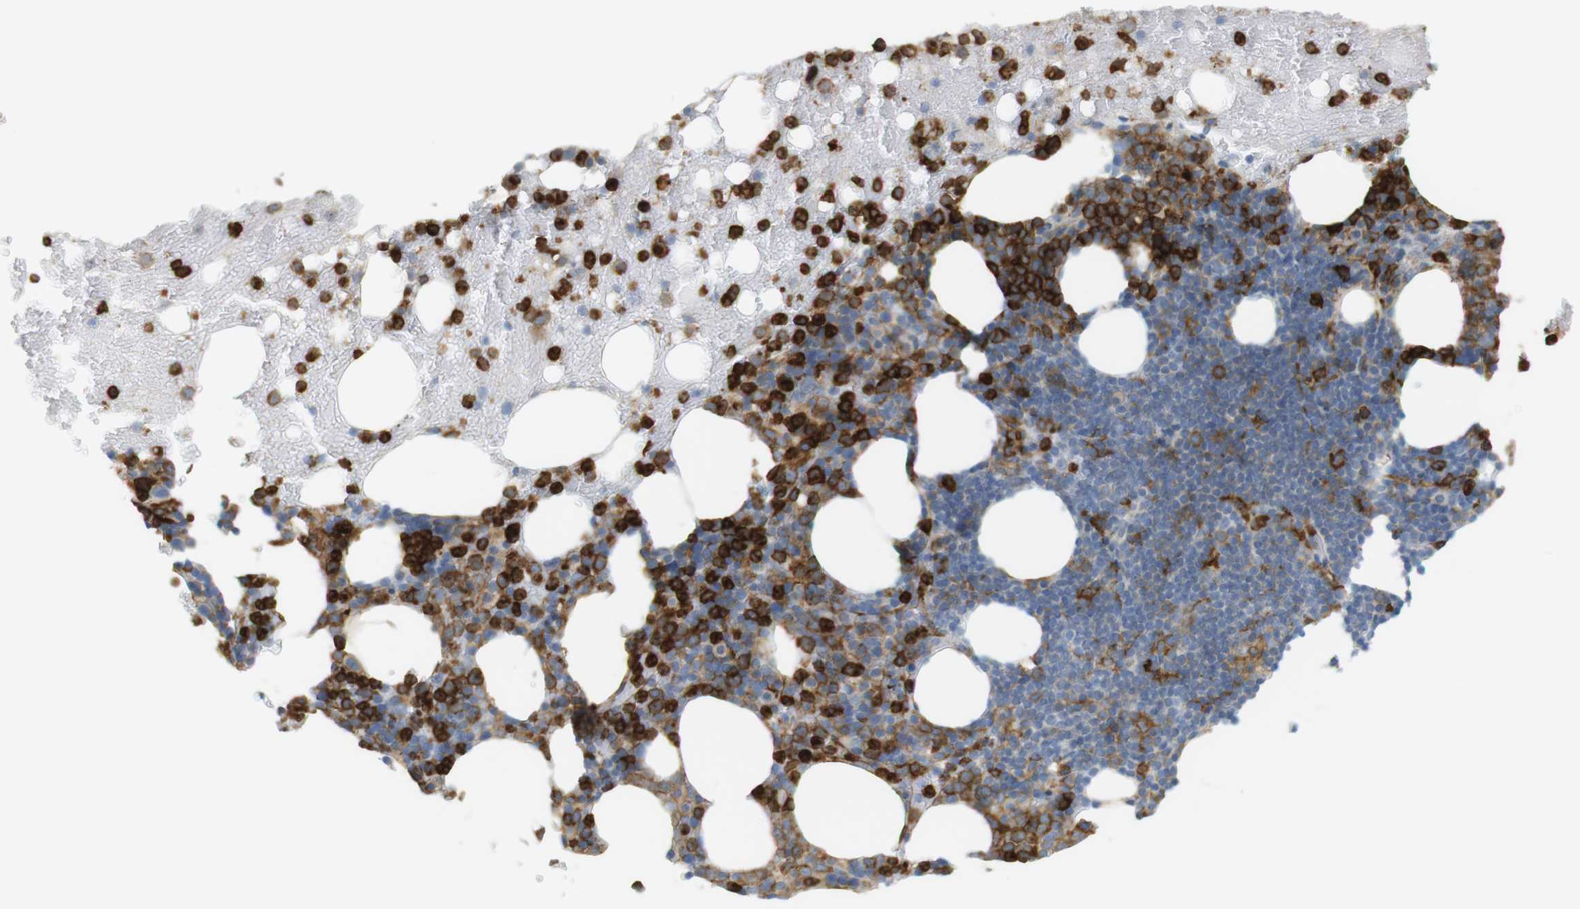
{"staining": {"intensity": "strong", "quantity": "25%-75%", "location": "cytoplasmic/membranous"}, "tissue": "bone marrow", "cell_type": "Hematopoietic cells", "image_type": "normal", "snomed": [{"axis": "morphology", "description": "Normal tissue, NOS"}, {"axis": "topography", "description": "Bone marrow"}], "caption": "Immunohistochemistry photomicrograph of normal bone marrow stained for a protein (brown), which shows high levels of strong cytoplasmic/membranous expression in about 25%-75% of hematopoietic cells.", "gene": "SIRPA", "patient": {"sex": "female", "age": 66}}